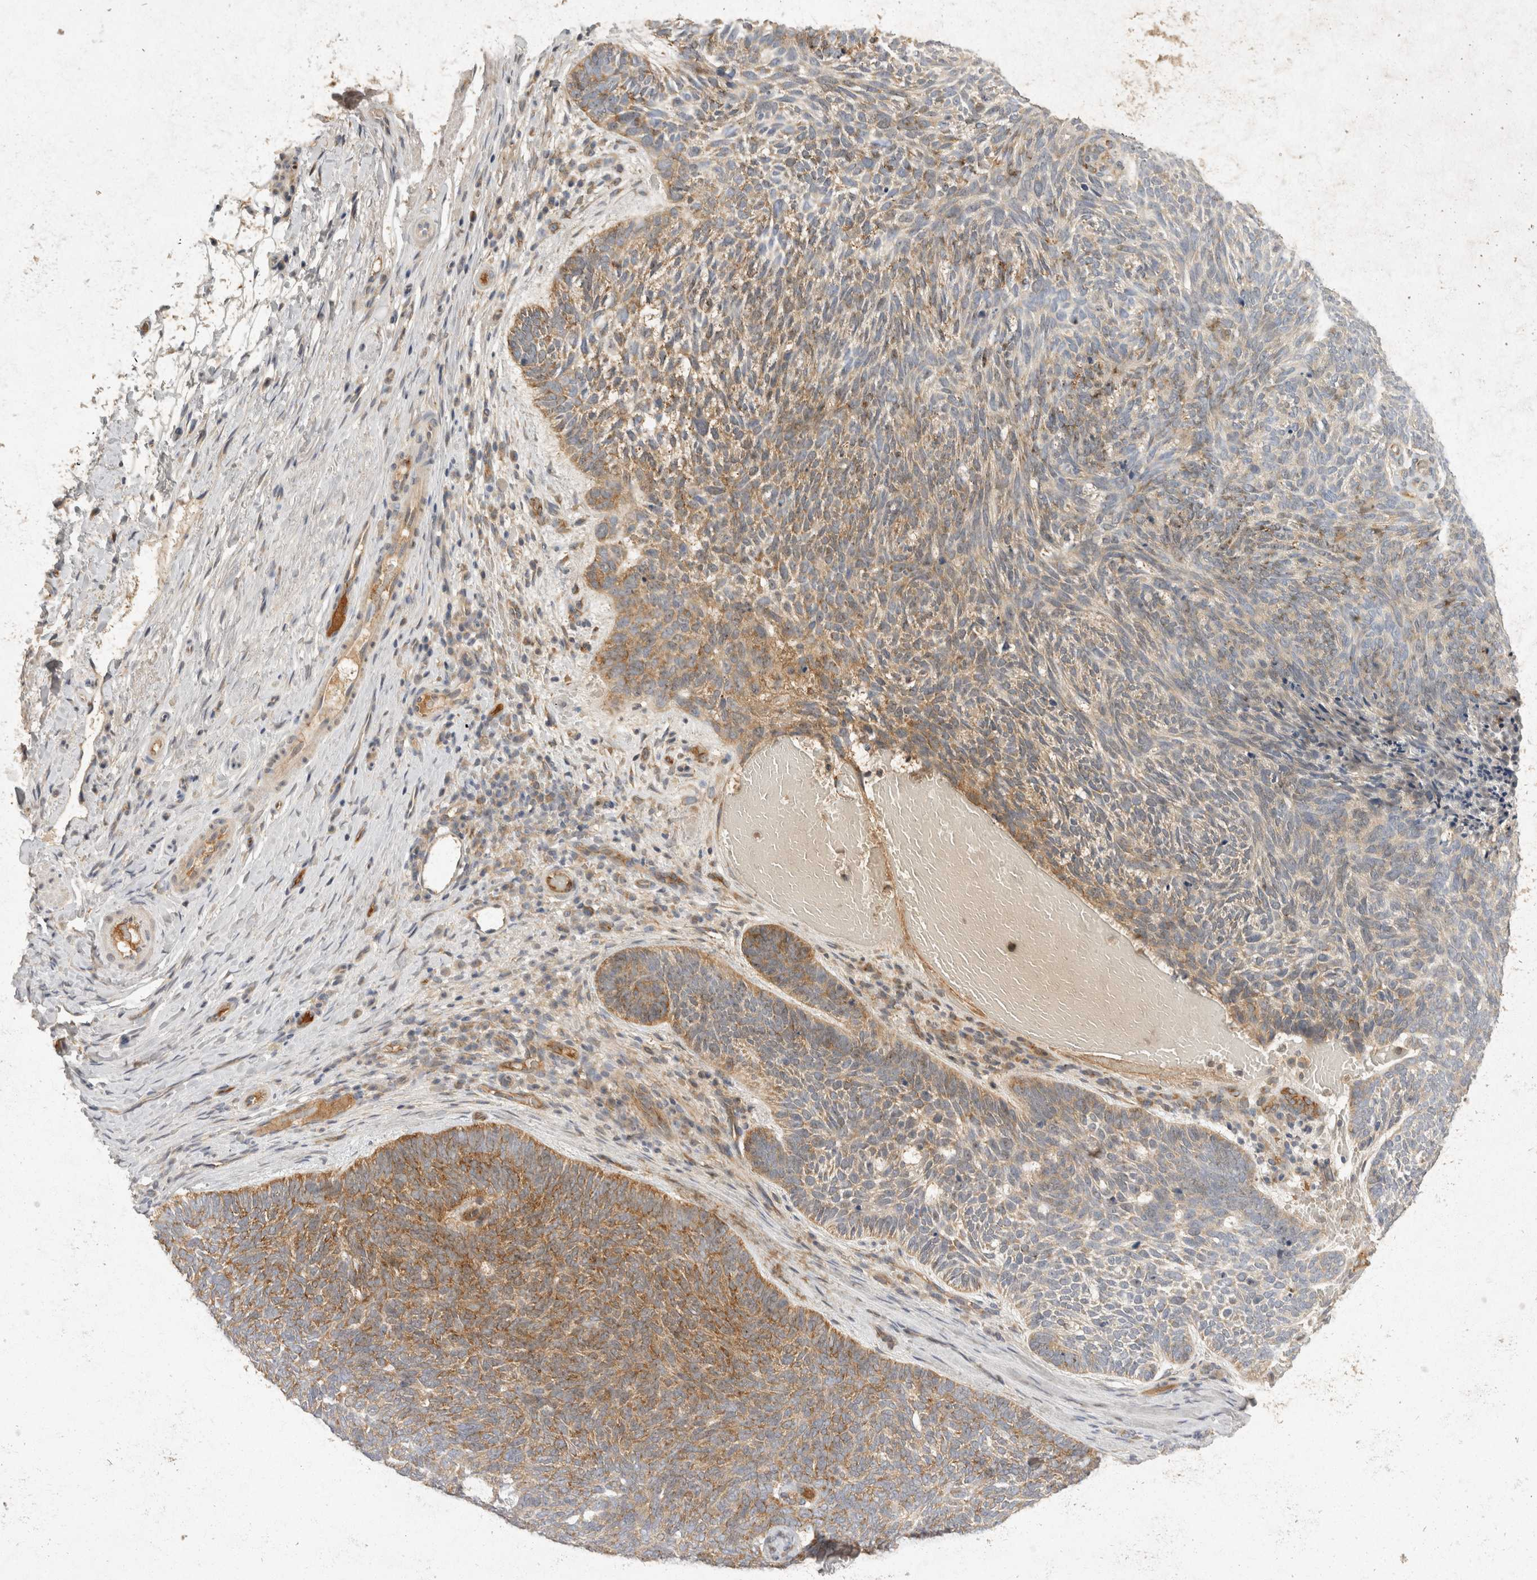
{"staining": {"intensity": "moderate", "quantity": "25%-75%", "location": "cytoplasmic/membranous"}, "tissue": "skin cancer", "cell_type": "Tumor cells", "image_type": "cancer", "snomed": [{"axis": "morphology", "description": "Basal cell carcinoma"}, {"axis": "topography", "description": "Skin"}], "caption": "IHC histopathology image of neoplastic tissue: human skin cancer stained using IHC demonstrates medium levels of moderate protein expression localized specifically in the cytoplasmic/membranous of tumor cells, appearing as a cytoplasmic/membranous brown color.", "gene": "EIF4G3", "patient": {"sex": "female", "age": 85}}